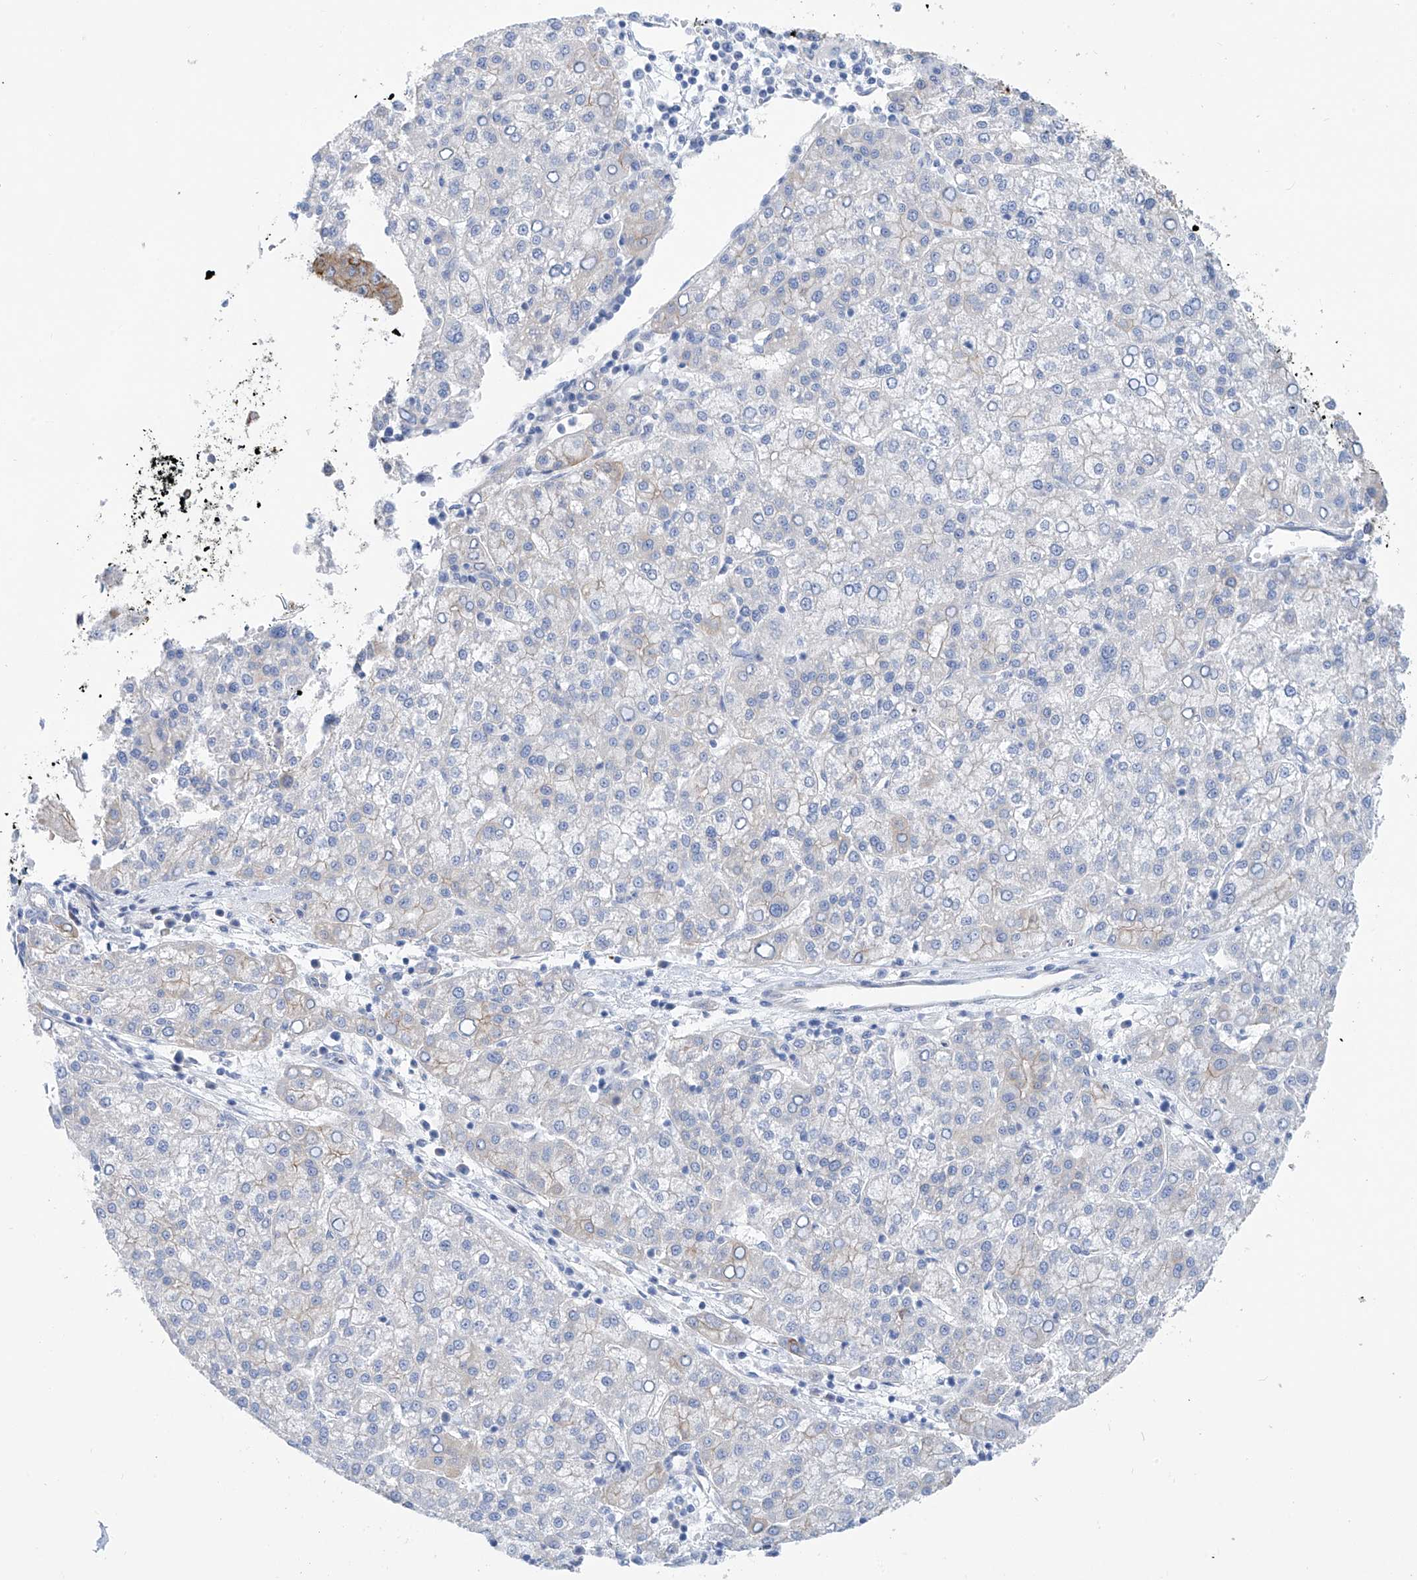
{"staining": {"intensity": "weak", "quantity": "<25%", "location": "cytoplasmic/membranous"}, "tissue": "liver cancer", "cell_type": "Tumor cells", "image_type": "cancer", "snomed": [{"axis": "morphology", "description": "Carcinoma, Hepatocellular, NOS"}, {"axis": "topography", "description": "Liver"}], "caption": "A photomicrograph of liver cancer stained for a protein reveals no brown staining in tumor cells. The staining was performed using DAB to visualize the protein expression in brown, while the nuclei were stained in blue with hematoxylin (Magnification: 20x).", "gene": "PIK3C2B", "patient": {"sex": "female", "age": 58}}